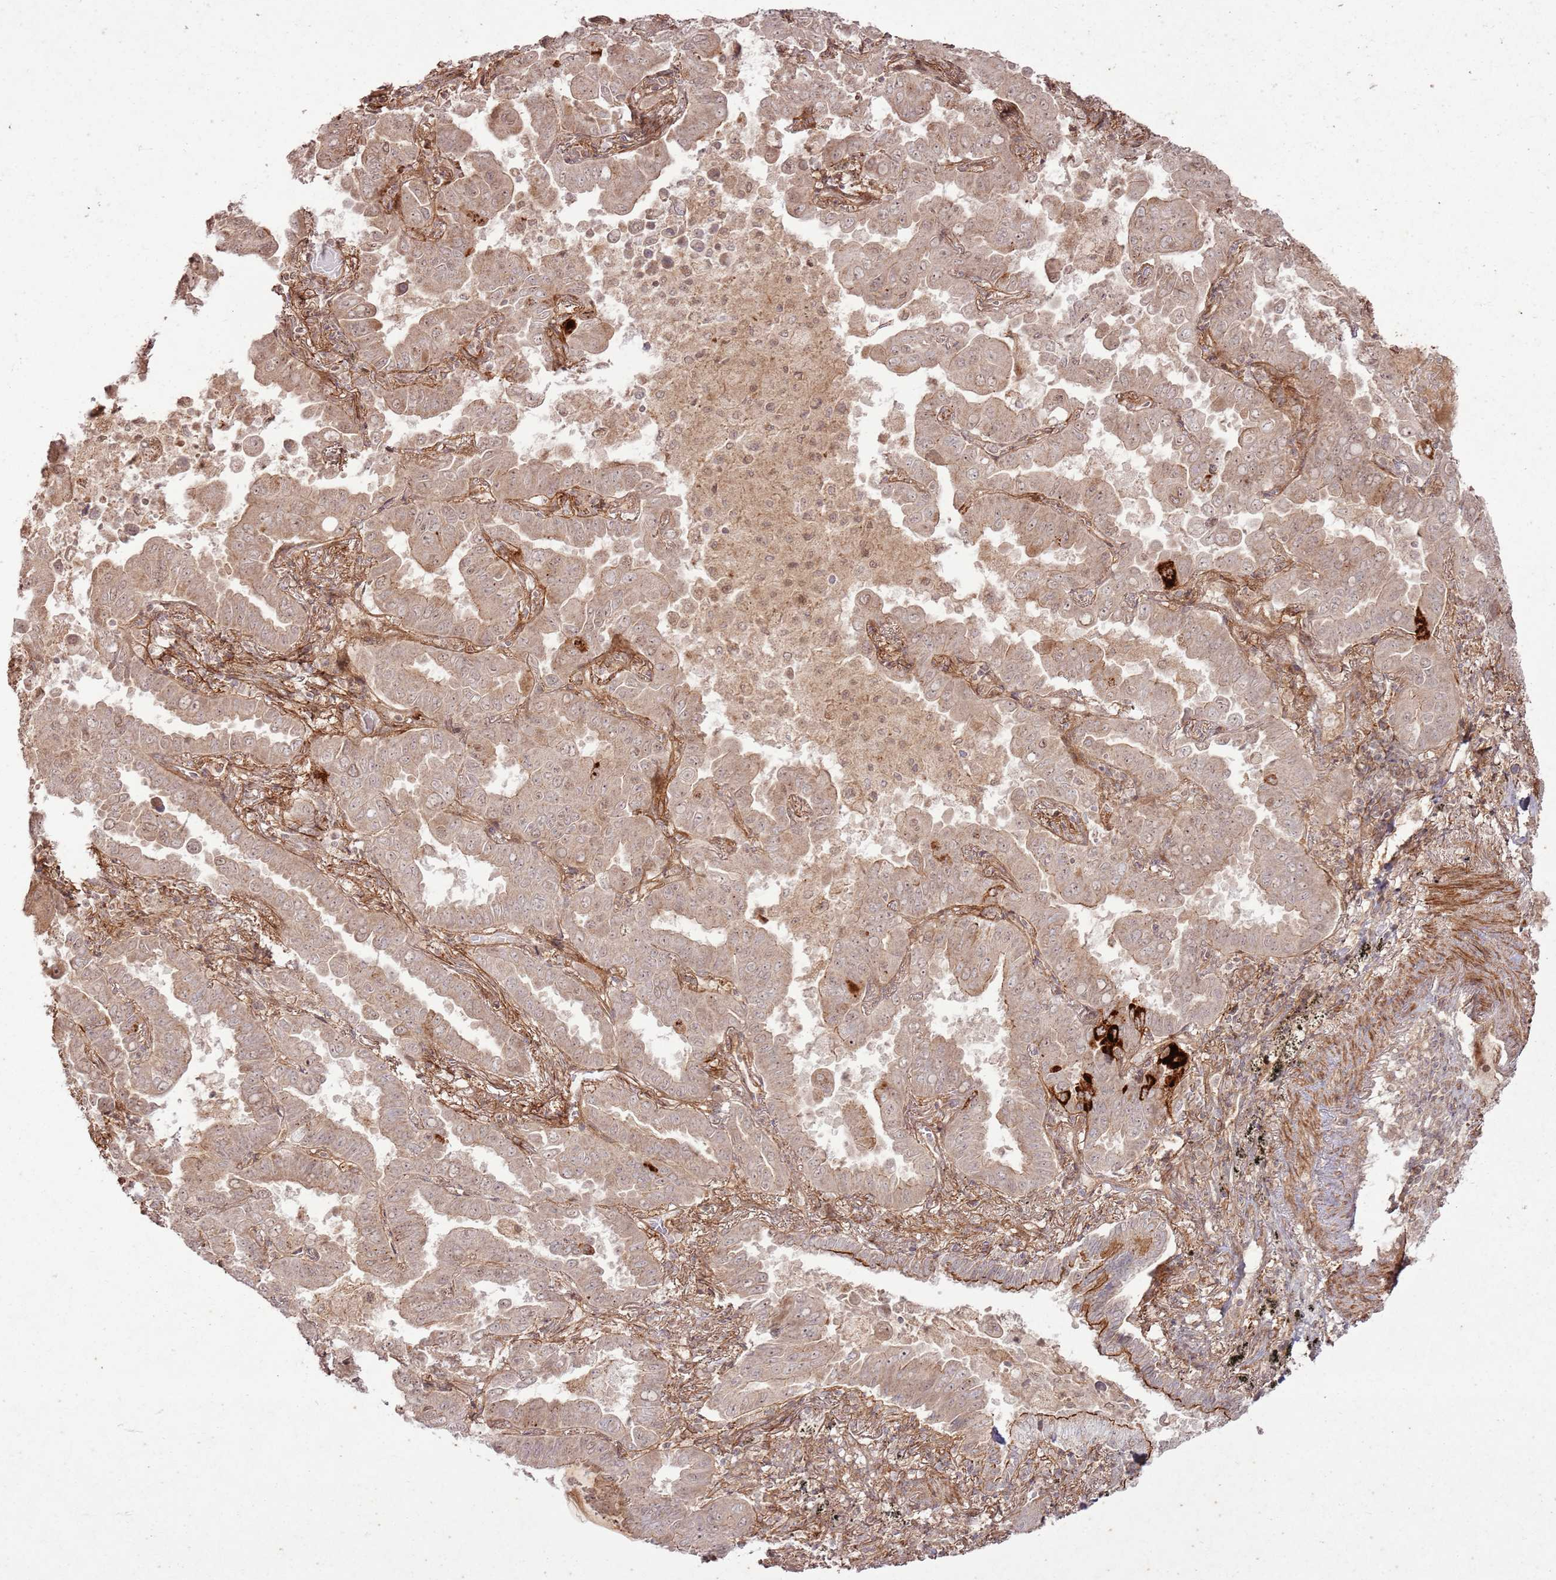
{"staining": {"intensity": "weak", "quantity": ">75%", "location": "cytoplasmic/membranous,nuclear"}, "tissue": "lung cancer", "cell_type": "Tumor cells", "image_type": "cancer", "snomed": [{"axis": "morphology", "description": "Adenocarcinoma, NOS"}, {"axis": "topography", "description": "Lung"}], "caption": "Human lung adenocarcinoma stained with a brown dye demonstrates weak cytoplasmic/membranous and nuclear positive positivity in about >75% of tumor cells.", "gene": "ZNF623", "patient": {"sex": "male", "age": 64}}